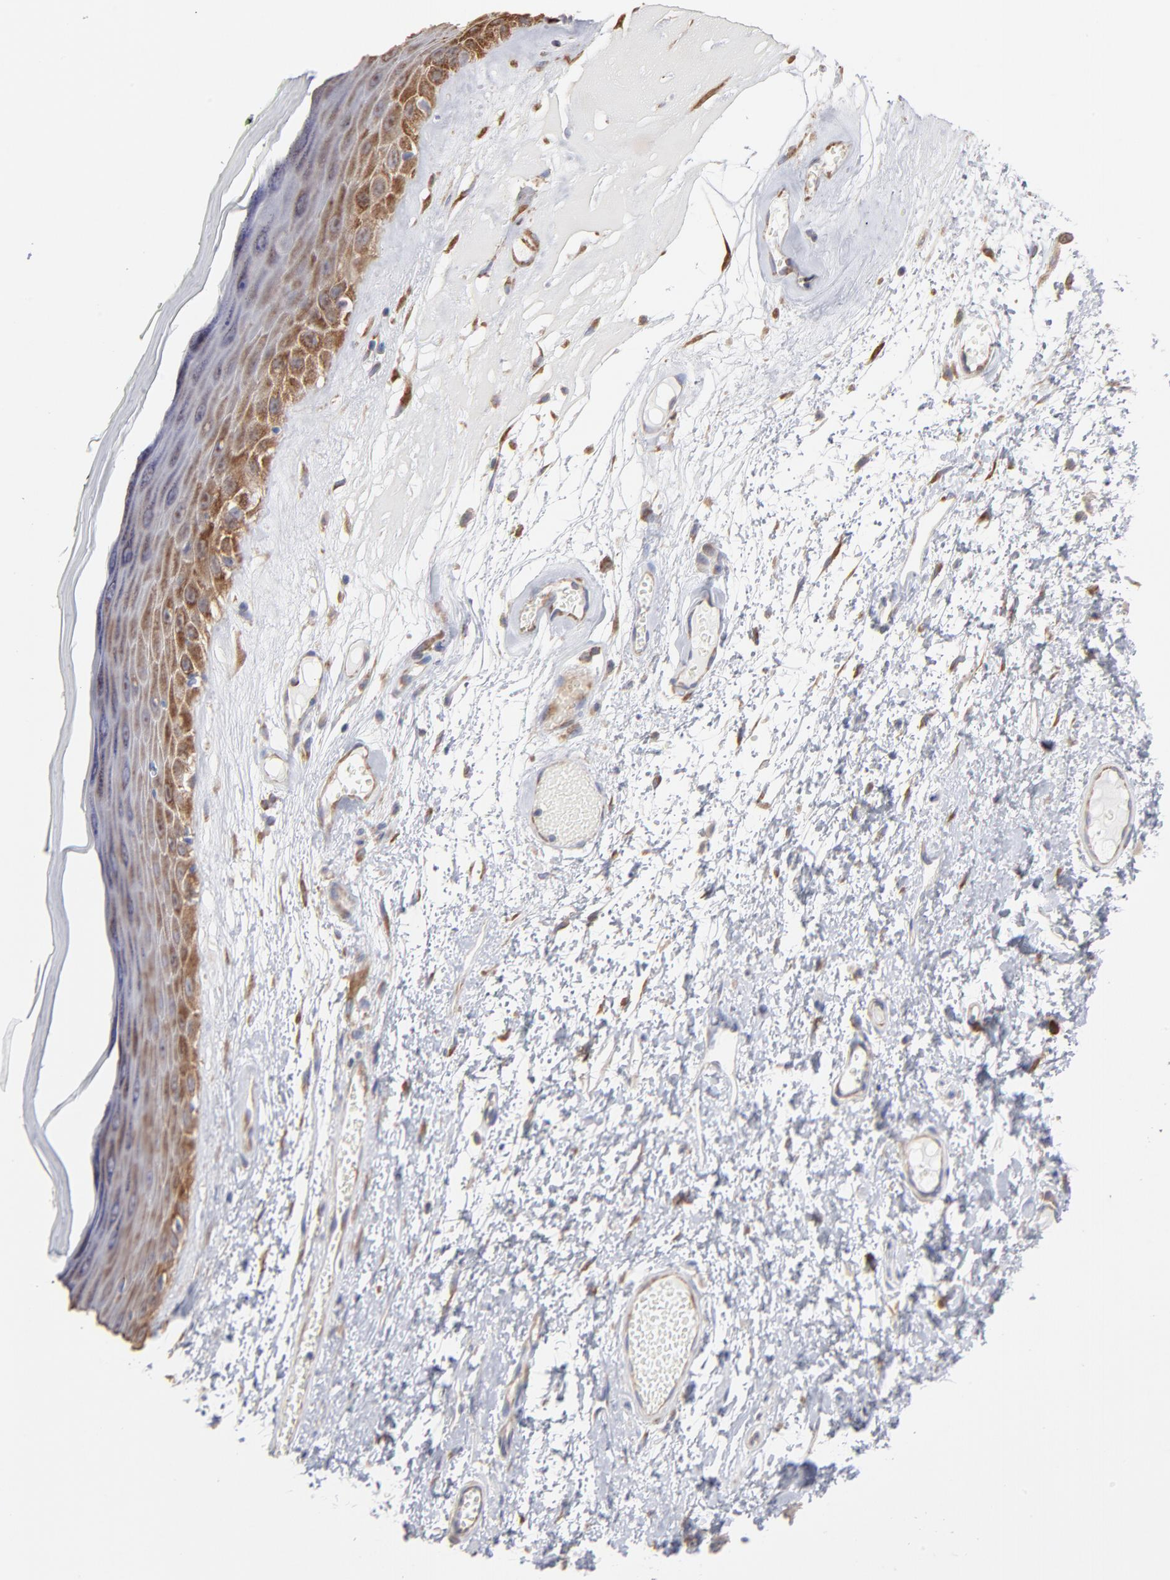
{"staining": {"intensity": "strong", "quantity": ">75%", "location": "cytoplasmic/membranous"}, "tissue": "skin", "cell_type": "Epidermal cells", "image_type": "normal", "snomed": [{"axis": "morphology", "description": "Normal tissue, NOS"}, {"axis": "morphology", "description": "Inflammation, NOS"}, {"axis": "topography", "description": "Vulva"}], "caption": "An IHC photomicrograph of unremarkable tissue is shown. Protein staining in brown highlights strong cytoplasmic/membranous positivity in skin within epidermal cells. (DAB (3,3'-diaminobenzidine) IHC, brown staining for protein, blue staining for nuclei).", "gene": "RPL3", "patient": {"sex": "female", "age": 84}}